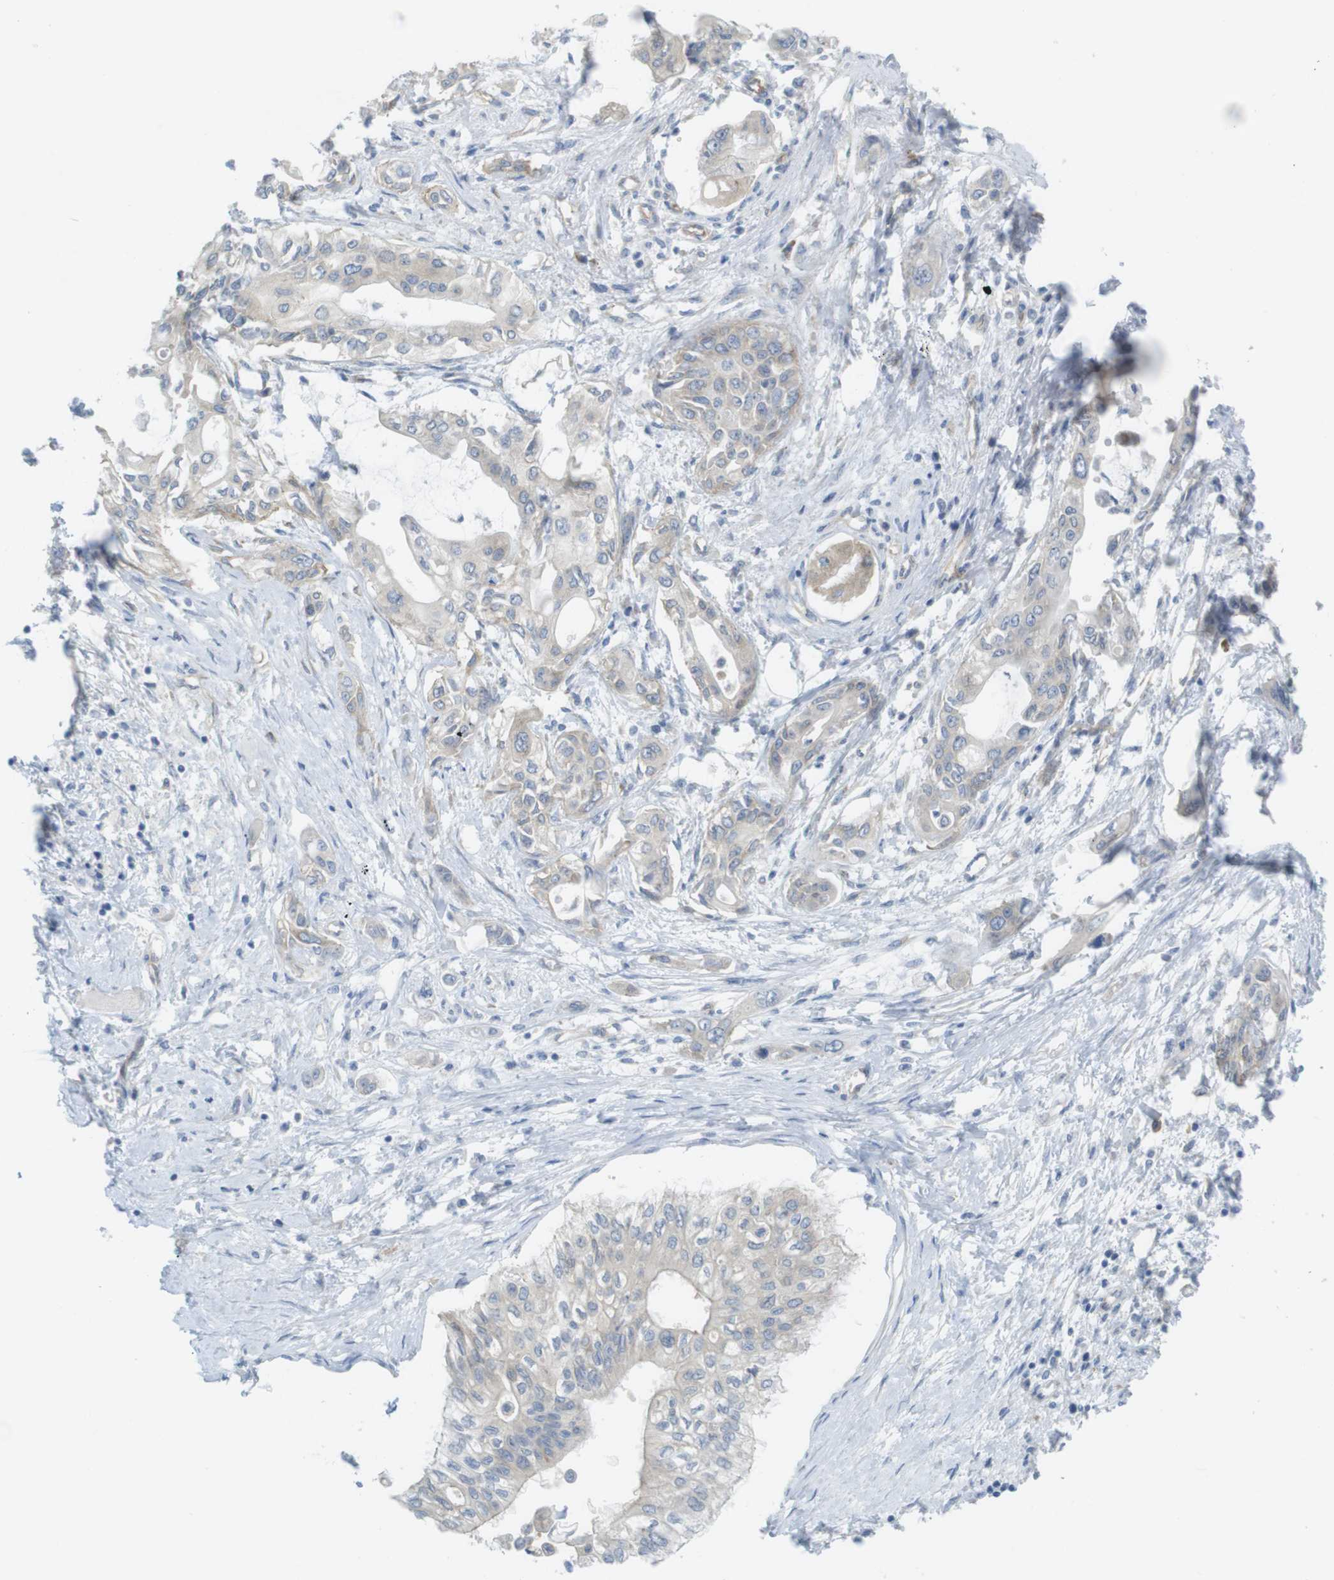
{"staining": {"intensity": "negative", "quantity": "none", "location": "none"}, "tissue": "pancreatic cancer", "cell_type": "Tumor cells", "image_type": "cancer", "snomed": [{"axis": "morphology", "description": "Adenocarcinoma, NOS"}, {"axis": "topography", "description": "Pancreas"}], "caption": "Immunohistochemistry photomicrograph of neoplastic tissue: adenocarcinoma (pancreatic) stained with DAB (3,3'-diaminobenzidine) shows no significant protein expression in tumor cells.", "gene": "TMEM234", "patient": {"sex": "female", "age": 77}}